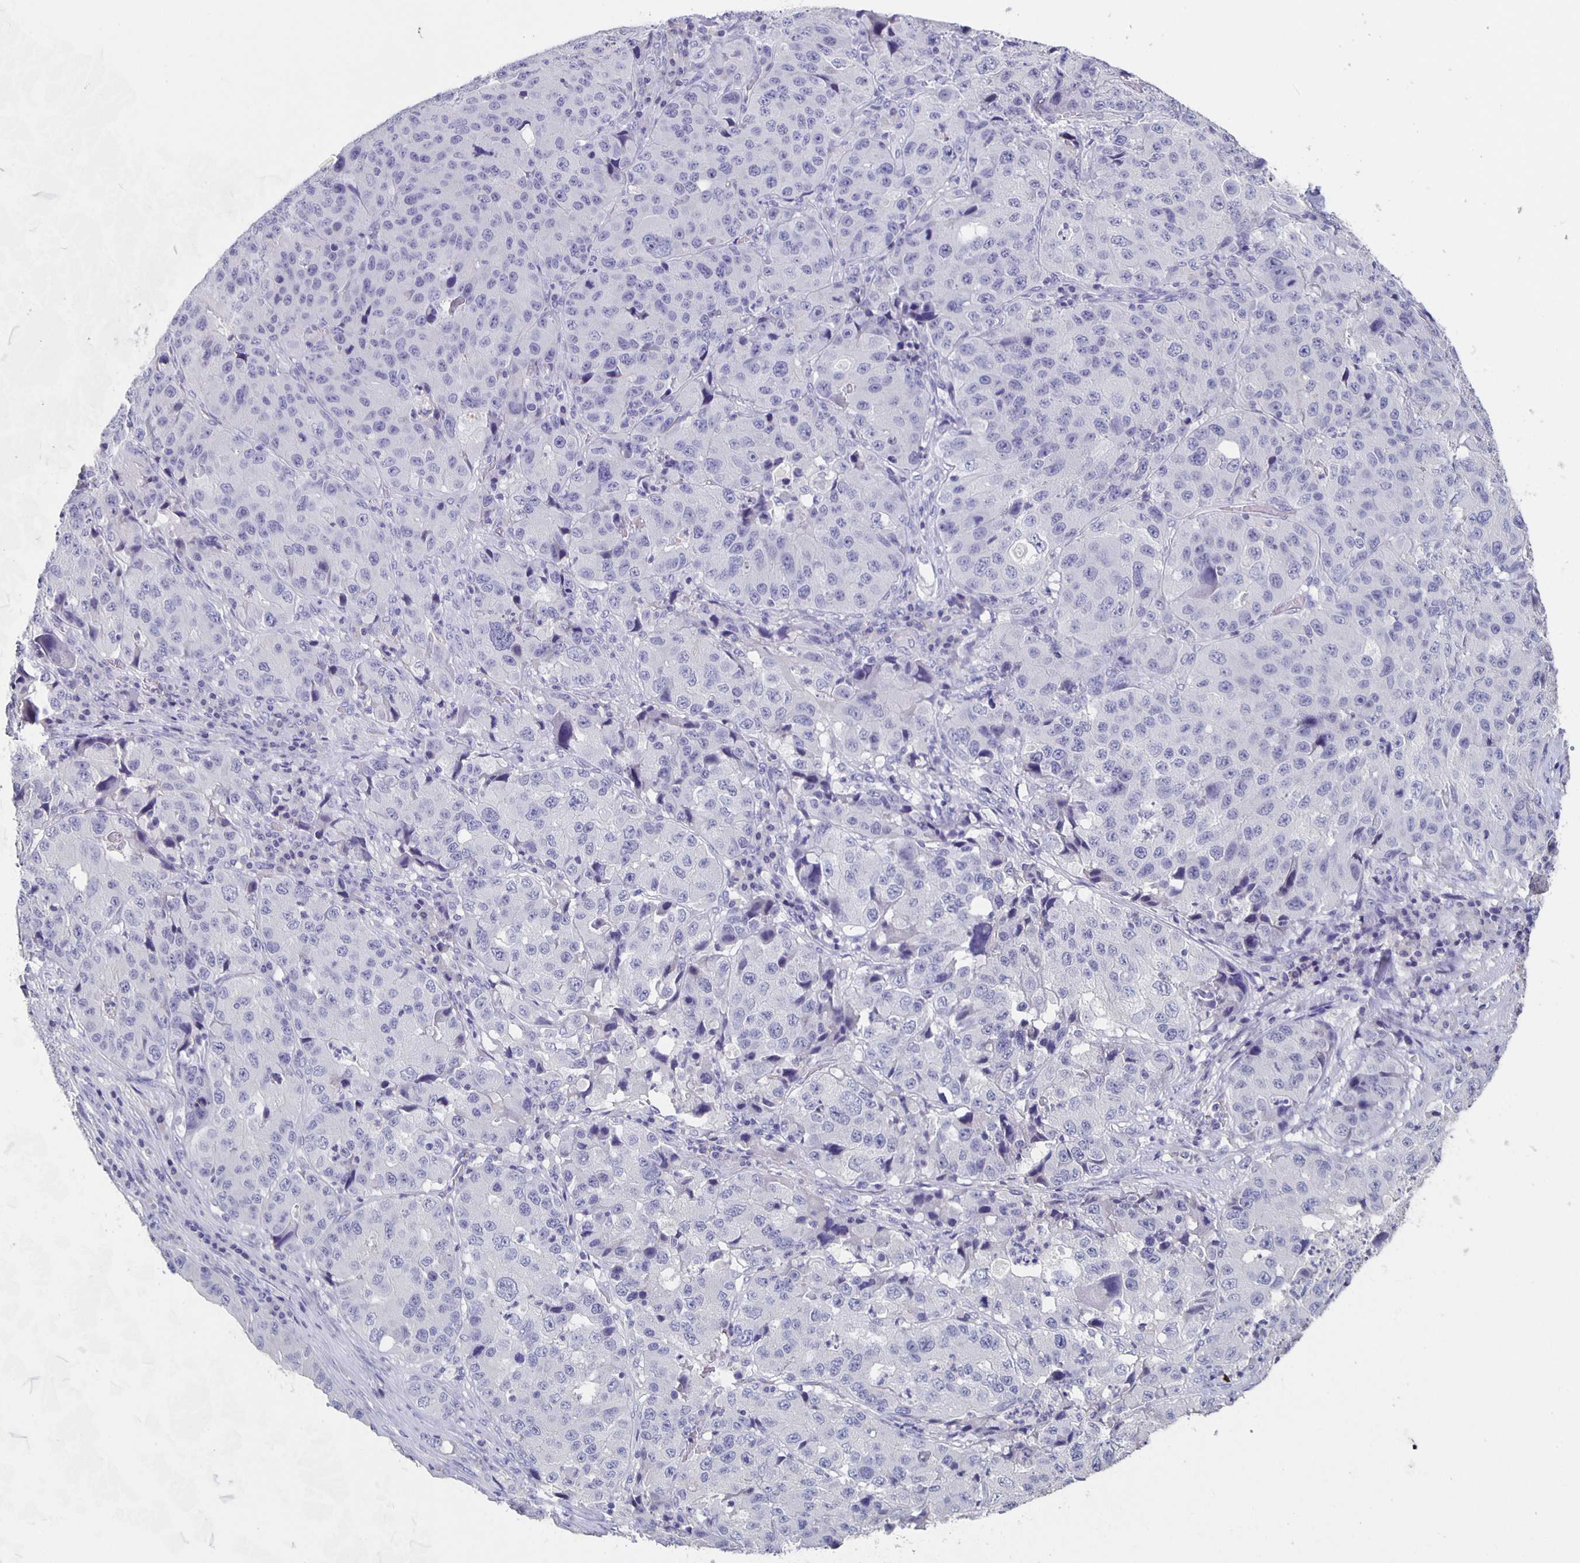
{"staining": {"intensity": "negative", "quantity": "none", "location": "none"}, "tissue": "stomach cancer", "cell_type": "Tumor cells", "image_type": "cancer", "snomed": [{"axis": "morphology", "description": "Adenocarcinoma, NOS"}, {"axis": "topography", "description": "Stomach"}], "caption": "Protein analysis of stomach cancer (adenocarcinoma) shows no significant positivity in tumor cells.", "gene": "CACNA2D2", "patient": {"sex": "male", "age": 71}}